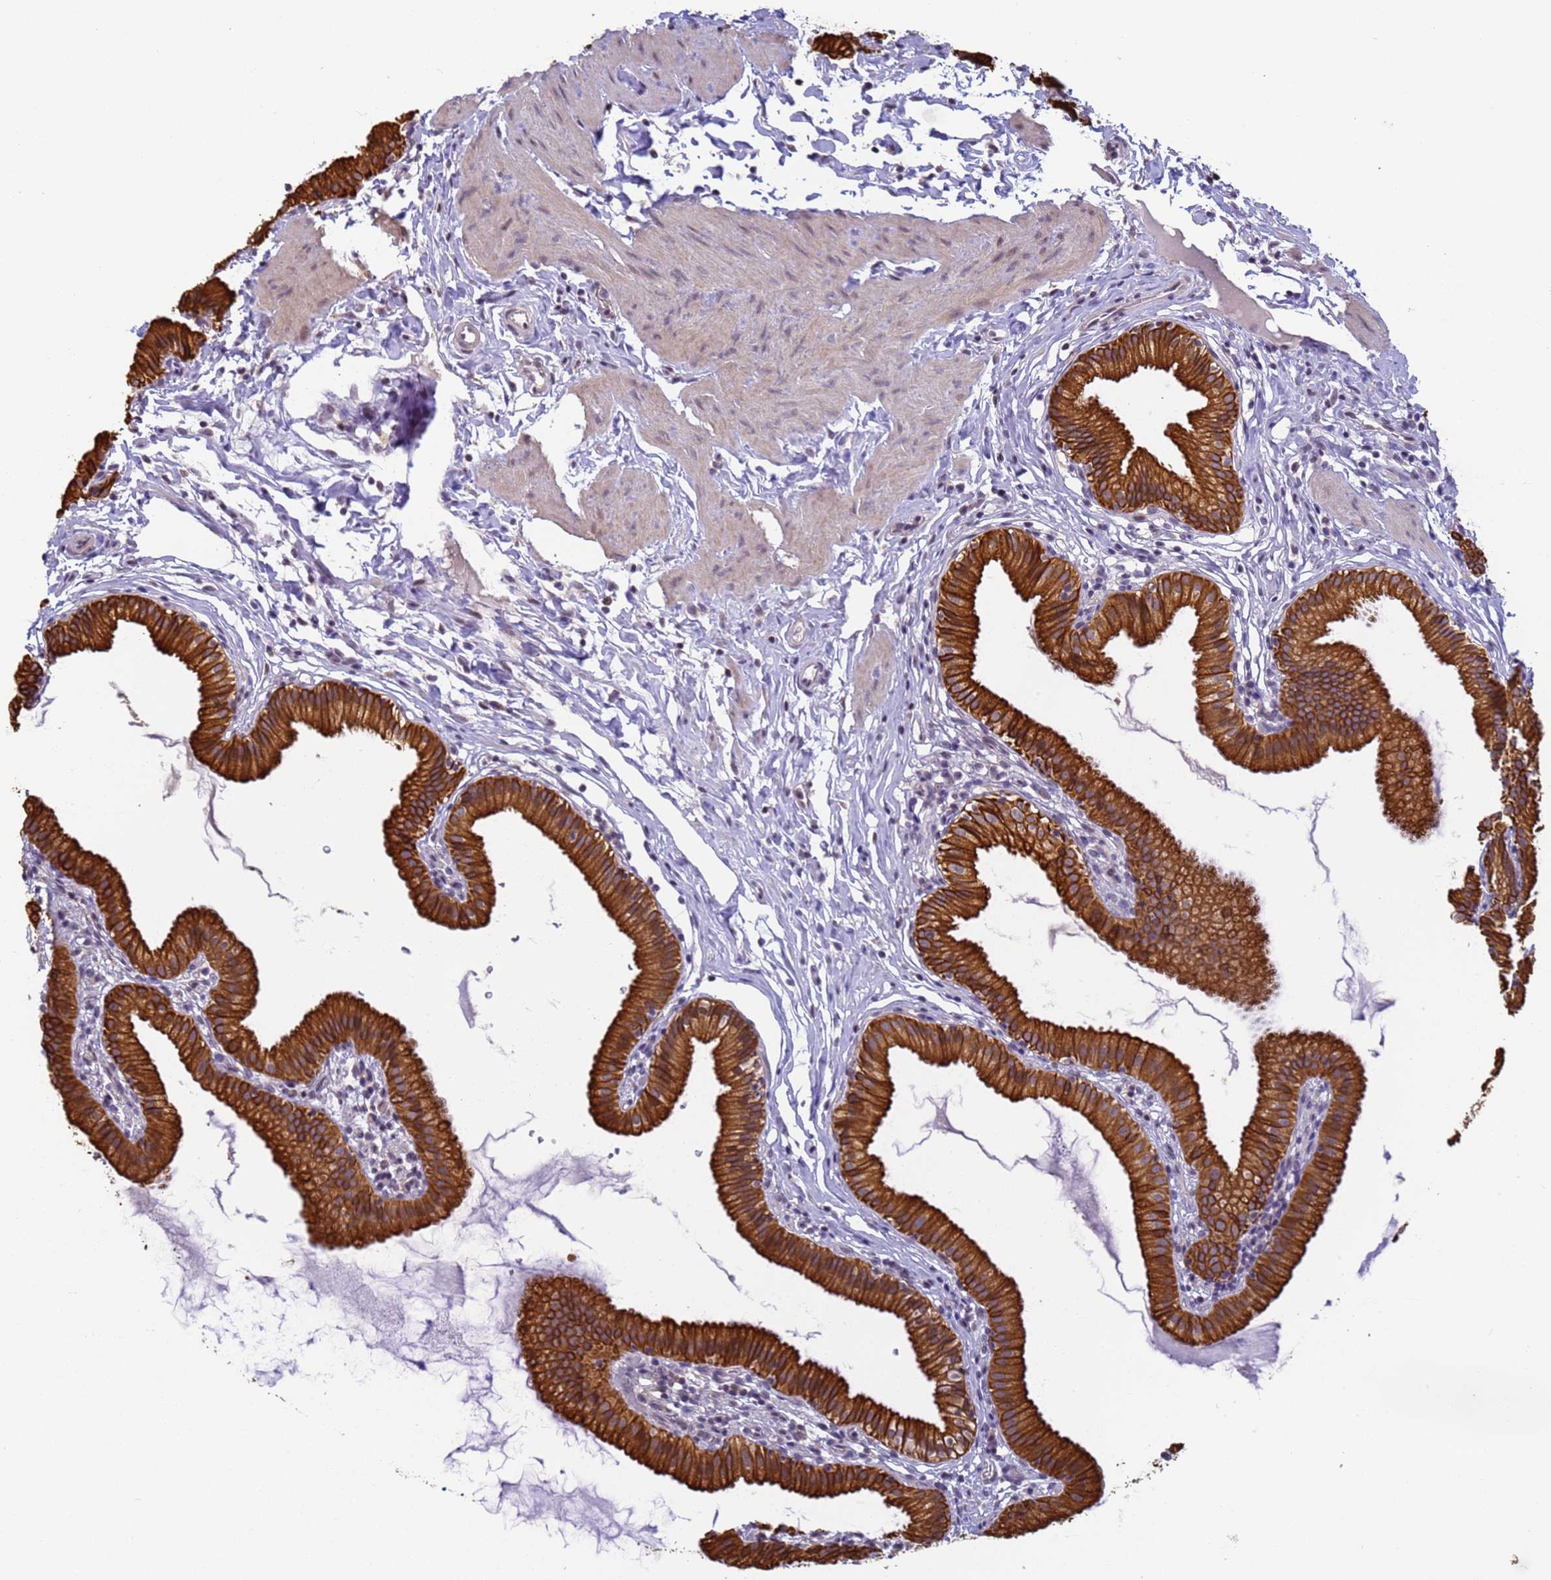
{"staining": {"intensity": "strong", "quantity": ">75%", "location": "cytoplasmic/membranous"}, "tissue": "gallbladder", "cell_type": "Glandular cells", "image_type": "normal", "snomed": [{"axis": "morphology", "description": "Normal tissue, NOS"}, {"axis": "topography", "description": "Gallbladder"}], "caption": "Gallbladder stained with DAB (3,3'-diaminobenzidine) immunohistochemistry (IHC) shows high levels of strong cytoplasmic/membranous positivity in approximately >75% of glandular cells.", "gene": "VWA3A", "patient": {"sex": "female", "age": 46}}